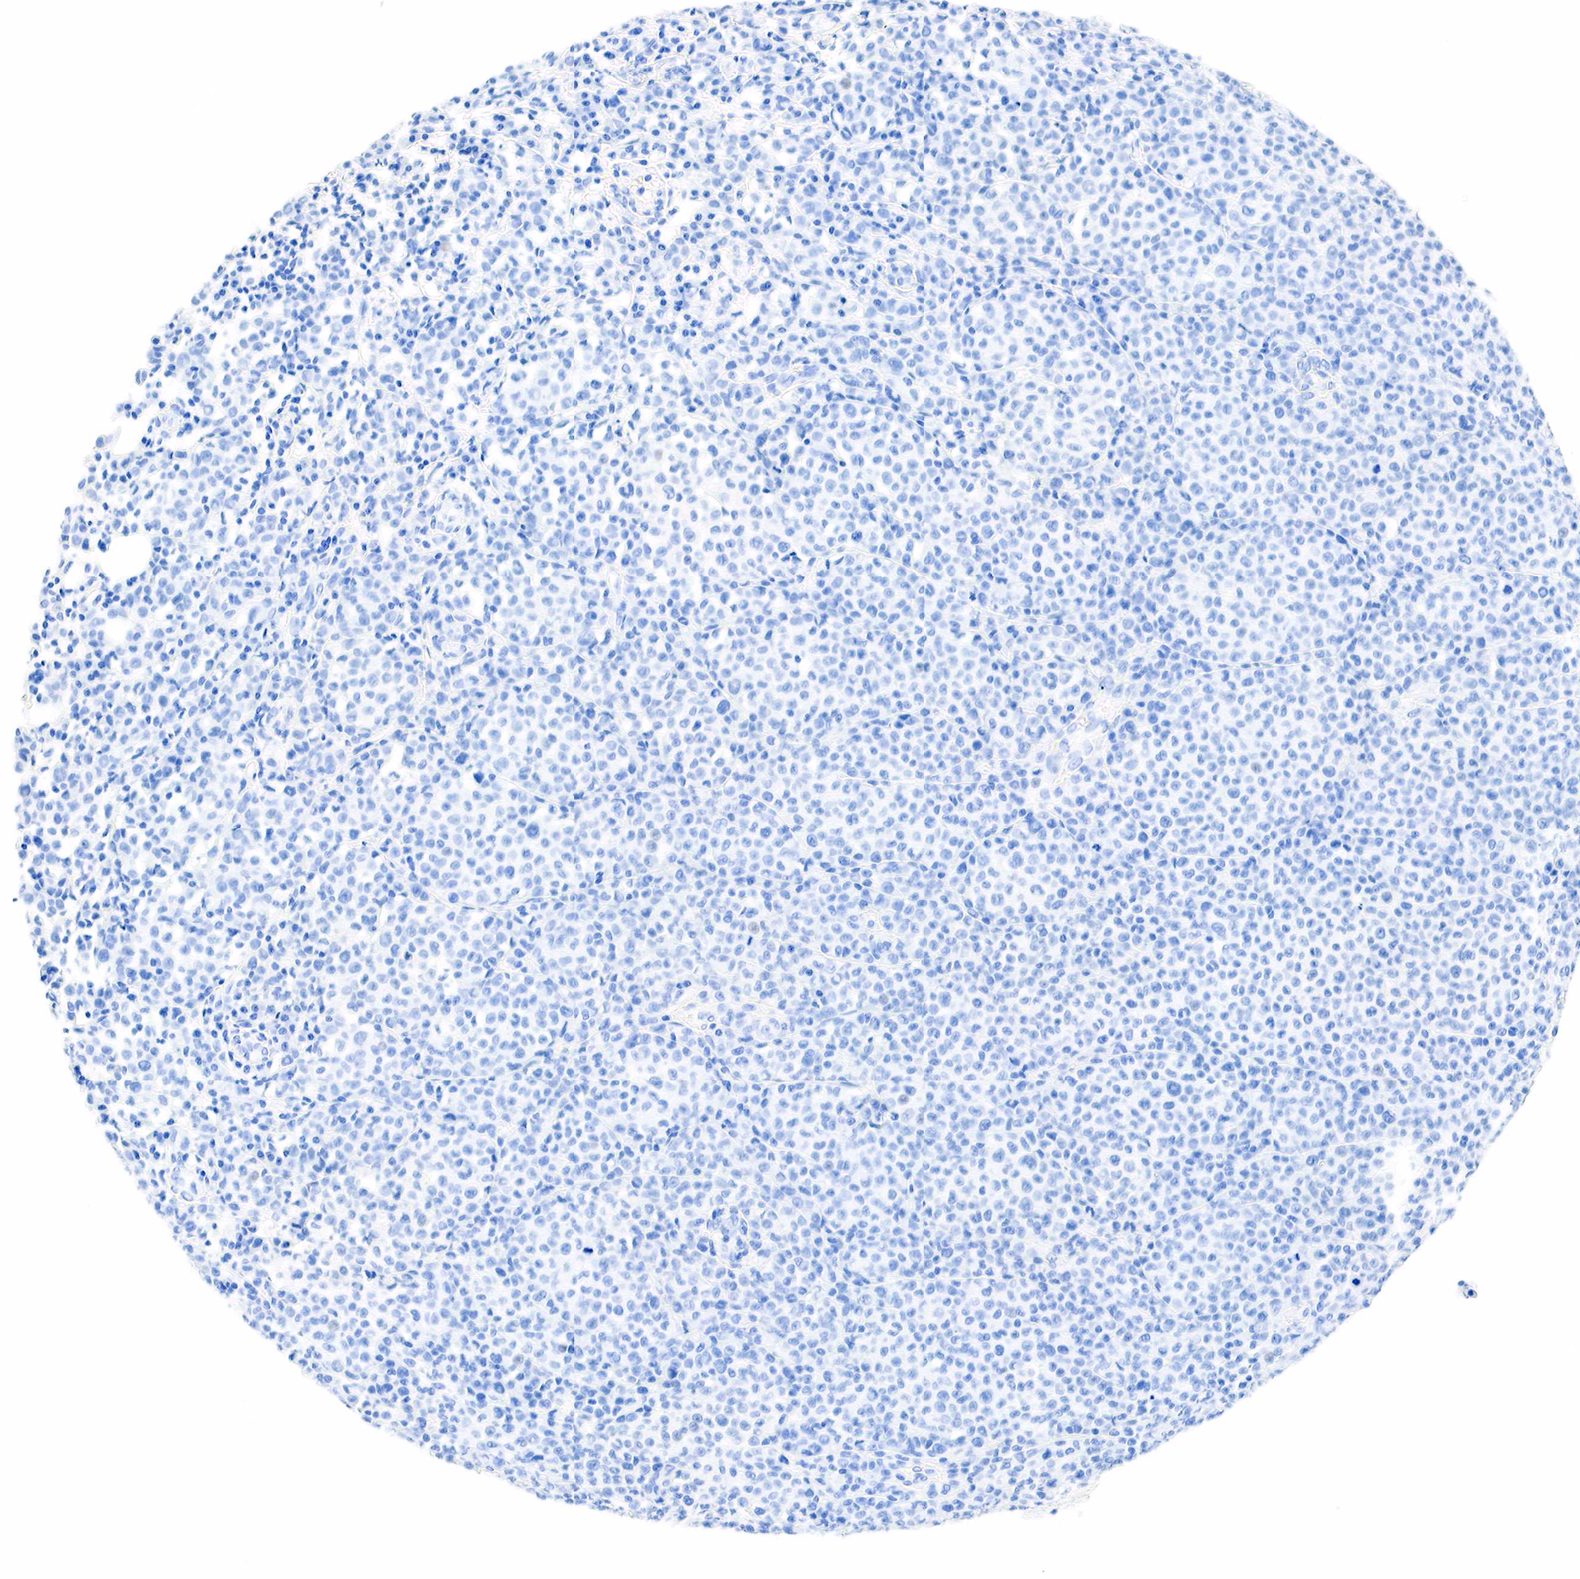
{"staining": {"intensity": "negative", "quantity": "none", "location": "none"}, "tissue": "melanoma", "cell_type": "Tumor cells", "image_type": "cancer", "snomed": [{"axis": "morphology", "description": "Malignant melanoma, Metastatic site"}, {"axis": "topography", "description": "Skin"}], "caption": "Malignant melanoma (metastatic site) was stained to show a protein in brown. There is no significant expression in tumor cells. The staining is performed using DAB brown chromogen with nuclei counter-stained in using hematoxylin.", "gene": "PTH", "patient": {"sex": "male", "age": 32}}